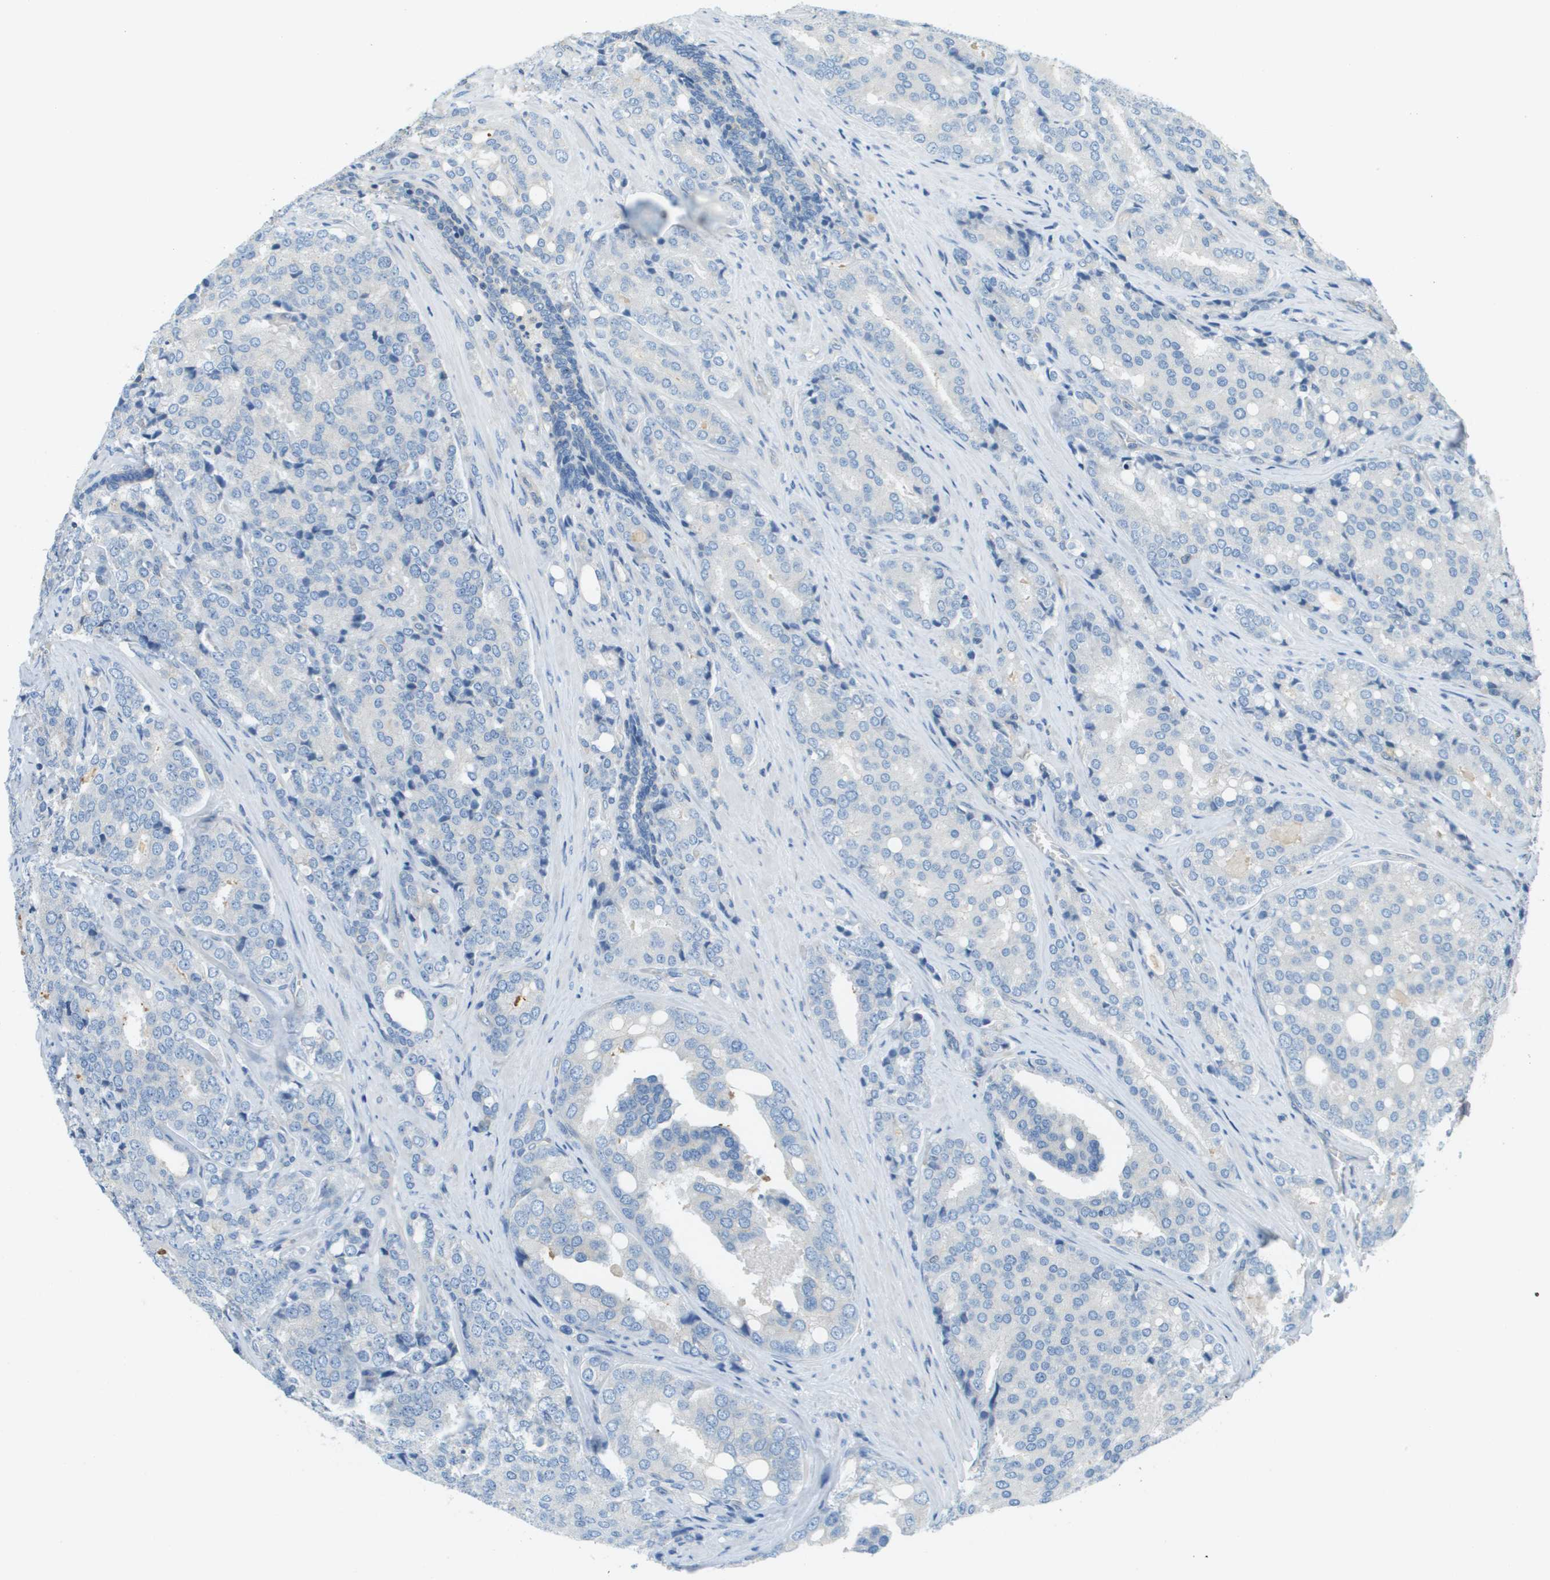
{"staining": {"intensity": "negative", "quantity": "none", "location": "none"}, "tissue": "prostate cancer", "cell_type": "Tumor cells", "image_type": "cancer", "snomed": [{"axis": "morphology", "description": "Adenocarcinoma, High grade"}, {"axis": "topography", "description": "Prostate"}], "caption": "A histopathology image of prostate adenocarcinoma (high-grade) stained for a protein displays no brown staining in tumor cells. Nuclei are stained in blue.", "gene": "DNAJB11", "patient": {"sex": "male", "age": 50}}